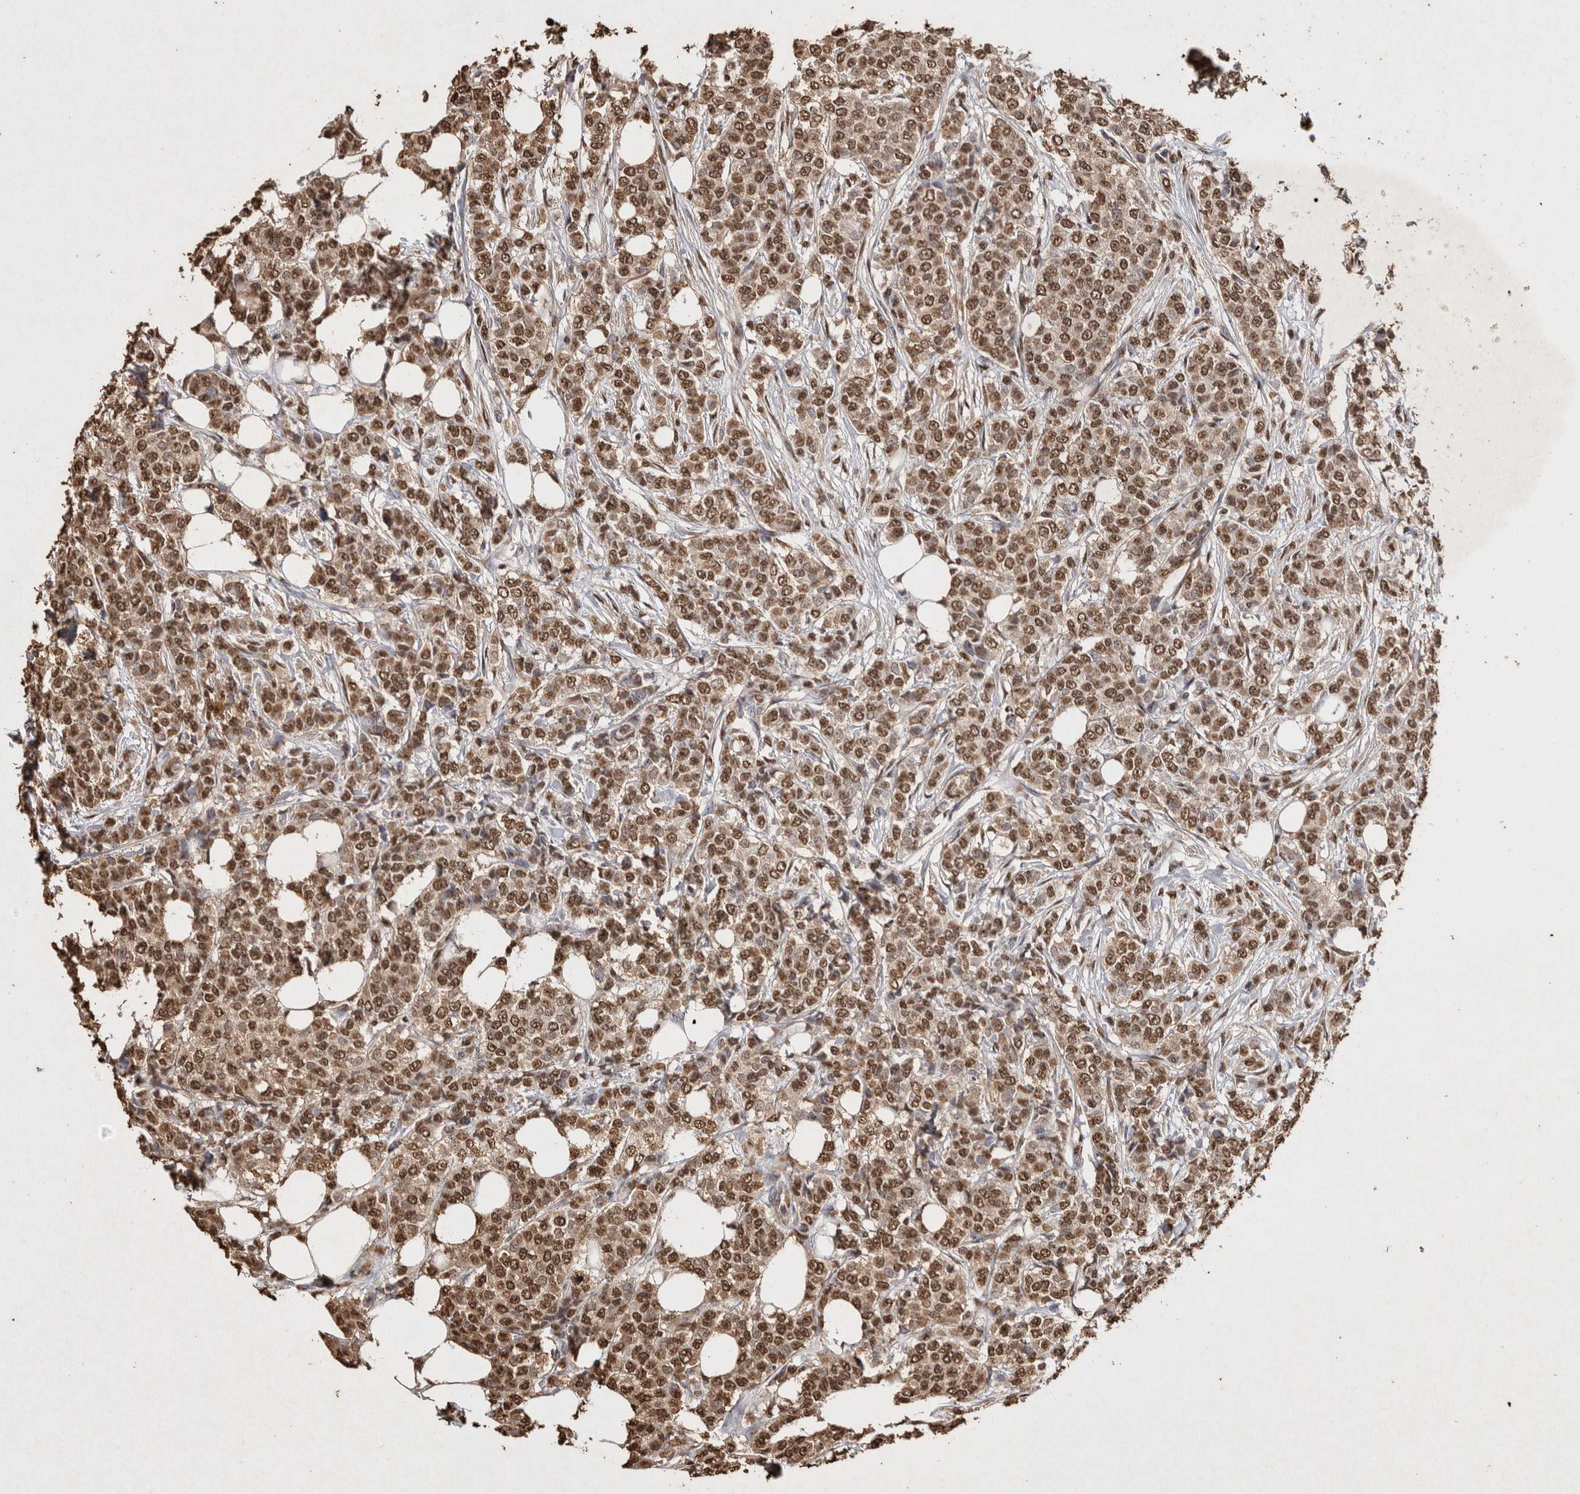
{"staining": {"intensity": "moderate", "quantity": ">75%", "location": "nuclear"}, "tissue": "breast cancer", "cell_type": "Tumor cells", "image_type": "cancer", "snomed": [{"axis": "morphology", "description": "Lobular carcinoma"}, {"axis": "topography", "description": "Skin"}, {"axis": "topography", "description": "Breast"}], "caption": "A brown stain shows moderate nuclear positivity of a protein in human breast cancer (lobular carcinoma) tumor cells. (Brightfield microscopy of DAB IHC at high magnification).", "gene": "FSTL3", "patient": {"sex": "female", "age": 46}}